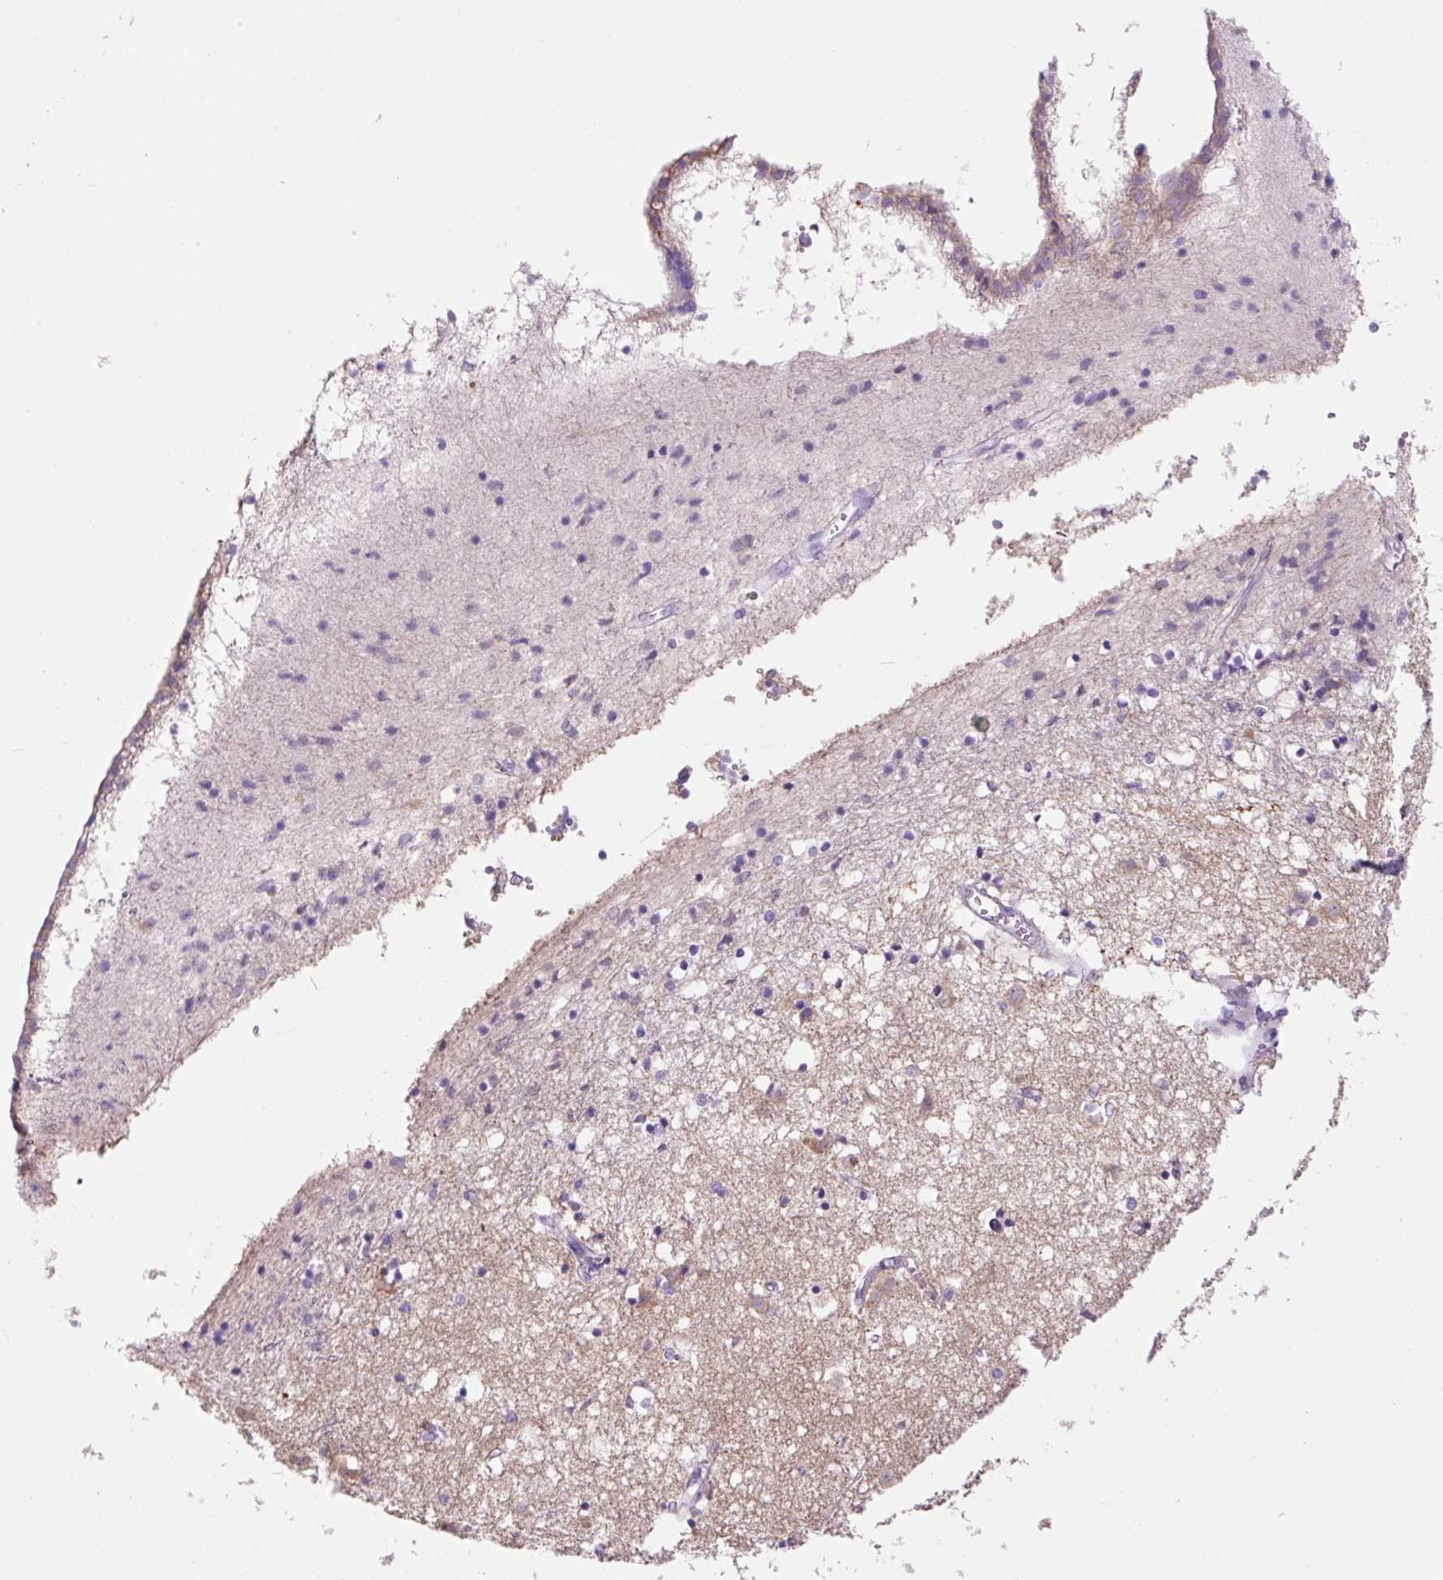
{"staining": {"intensity": "negative", "quantity": "none", "location": "none"}, "tissue": "caudate", "cell_type": "Glial cells", "image_type": "normal", "snomed": [{"axis": "morphology", "description": "Normal tissue, NOS"}, {"axis": "topography", "description": "Lateral ventricle wall"}], "caption": "Protein analysis of benign caudate reveals no significant expression in glial cells. (DAB immunohistochemistry with hematoxylin counter stain).", "gene": "NDST3", "patient": {"sex": "male", "age": 70}}